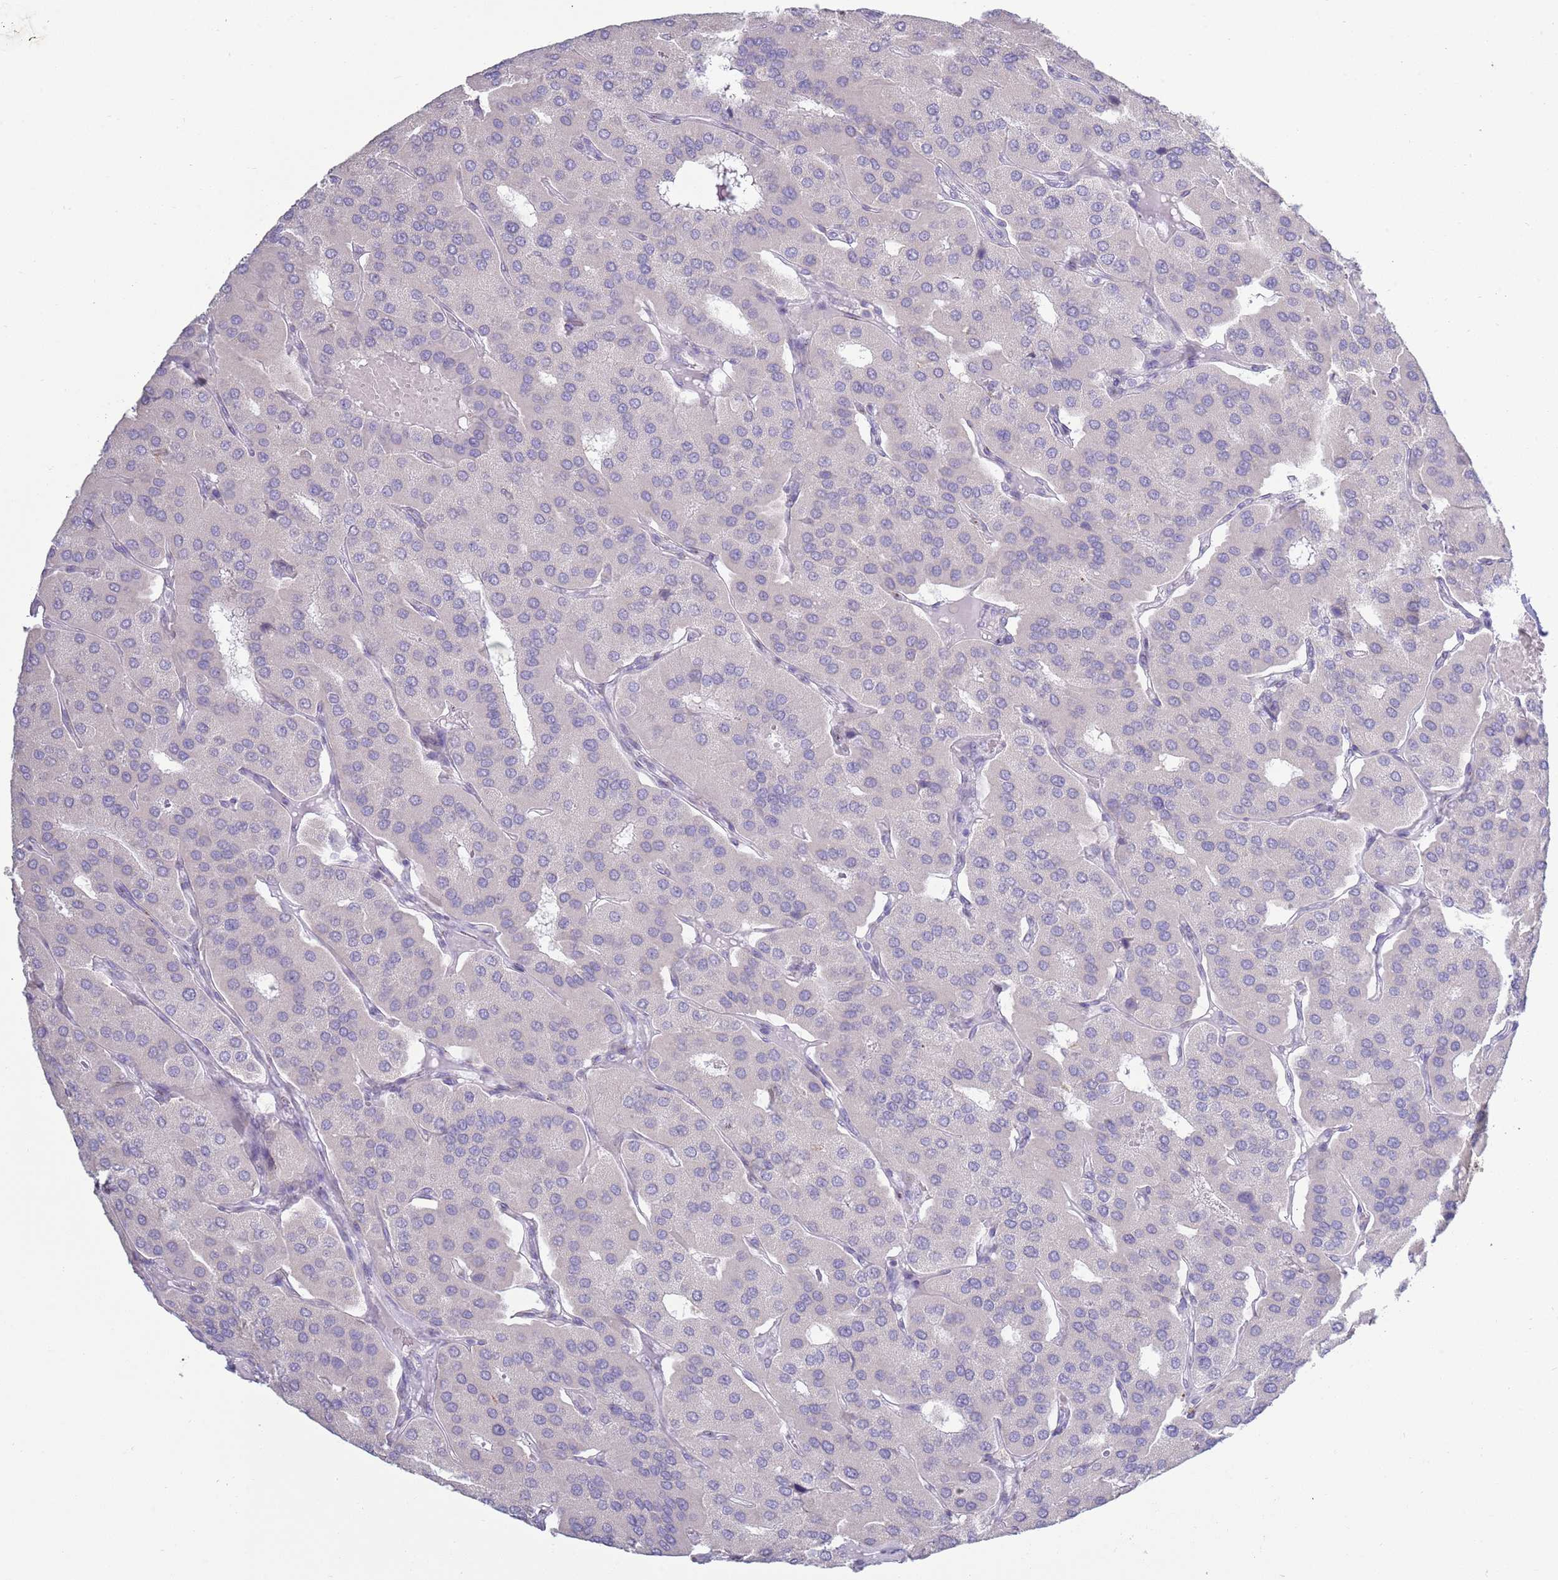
{"staining": {"intensity": "negative", "quantity": "none", "location": "none"}, "tissue": "parathyroid gland", "cell_type": "Glandular cells", "image_type": "normal", "snomed": [{"axis": "morphology", "description": "Normal tissue, NOS"}, {"axis": "morphology", "description": "Adenoma, NOS"}, {"axis": "topography", "description": "Parathyroid gland"}], "caption": "High power microscopy image of an immunohistochemistry (IHC) photomicrograph of unremarkable parathyroid gland, revealing no significant staining in glandular cells.", "gene": "ACSBG1", "patient": {"sex": "female", "age": 86}}